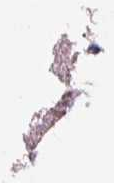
{"staining": {"intensity": "strong", "quantity": ">75%", "location": "nuclear"}, "tissue": "breast cancer", "cell_type": "Tumor cells", "image_type": "cancer", "snomed": [{"axis": "morphology", "description": "Duct carcinoma"}, {"axis": "topography", "description": "Breast"}], "caption": "Tumor cells exhibit high levels of strong nuclear expression in about >75% of cells in human breast cancer (infiltrating ductal carcinoma).", "gene": "TTLL9", "patient": {"sex": "female", "age": 91}}